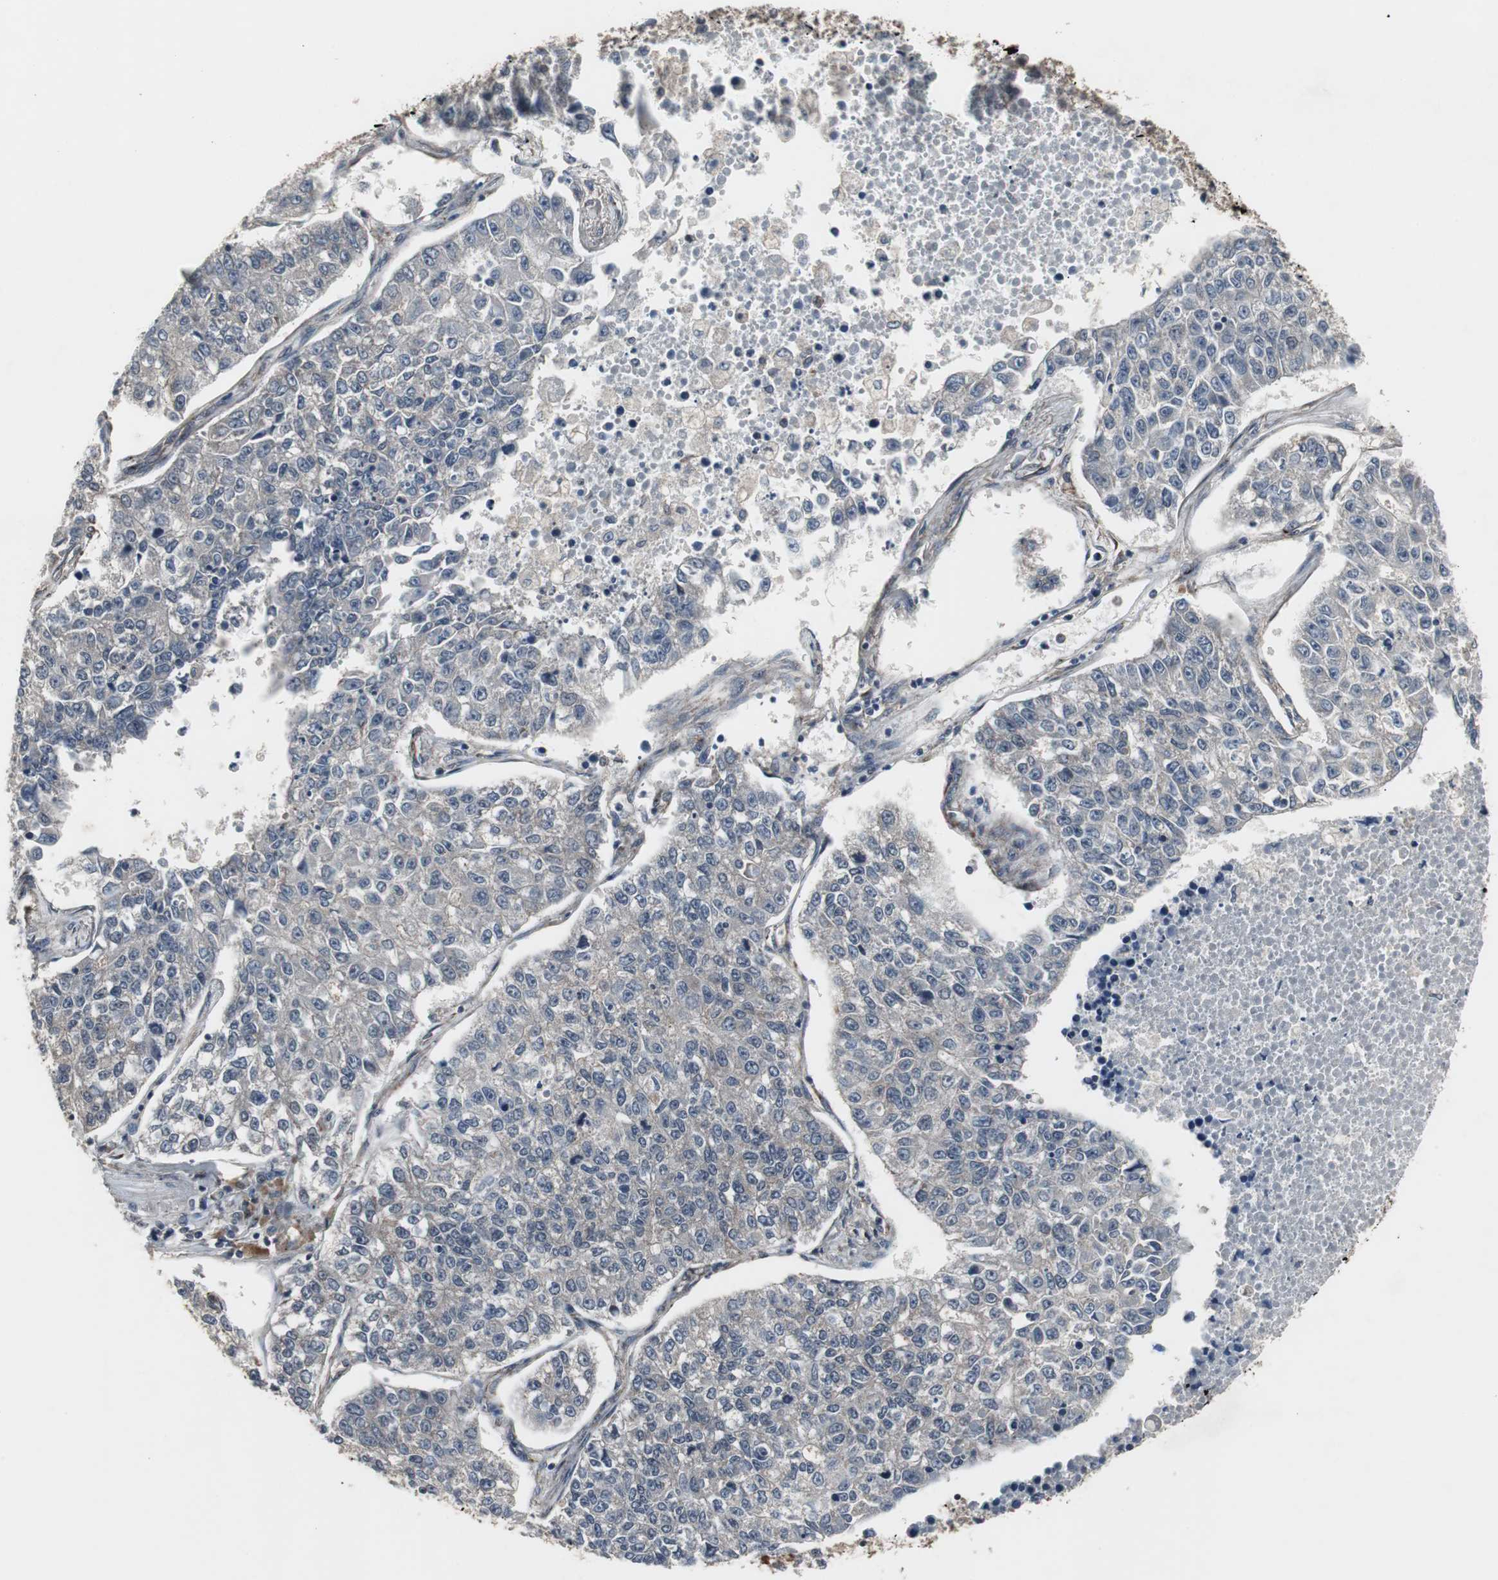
{"staining": {"intensity": "negative", "quantity": "none", "location": "none"}, "tissue": "lung cancer", "cell_type": "Tumor cells", "image_type": "cancer", "snomed": [{"axis": "morphology", "description": "Adenocarcinoma, NOS"}, {"axis": "topography", "description": "Lung"}], "caption": "IHC of human lung adenocarcinoma exhibits no expression in tumor cells.", "gene": "ATP2B2", "patient": {"sex": "male", "age": 49}}